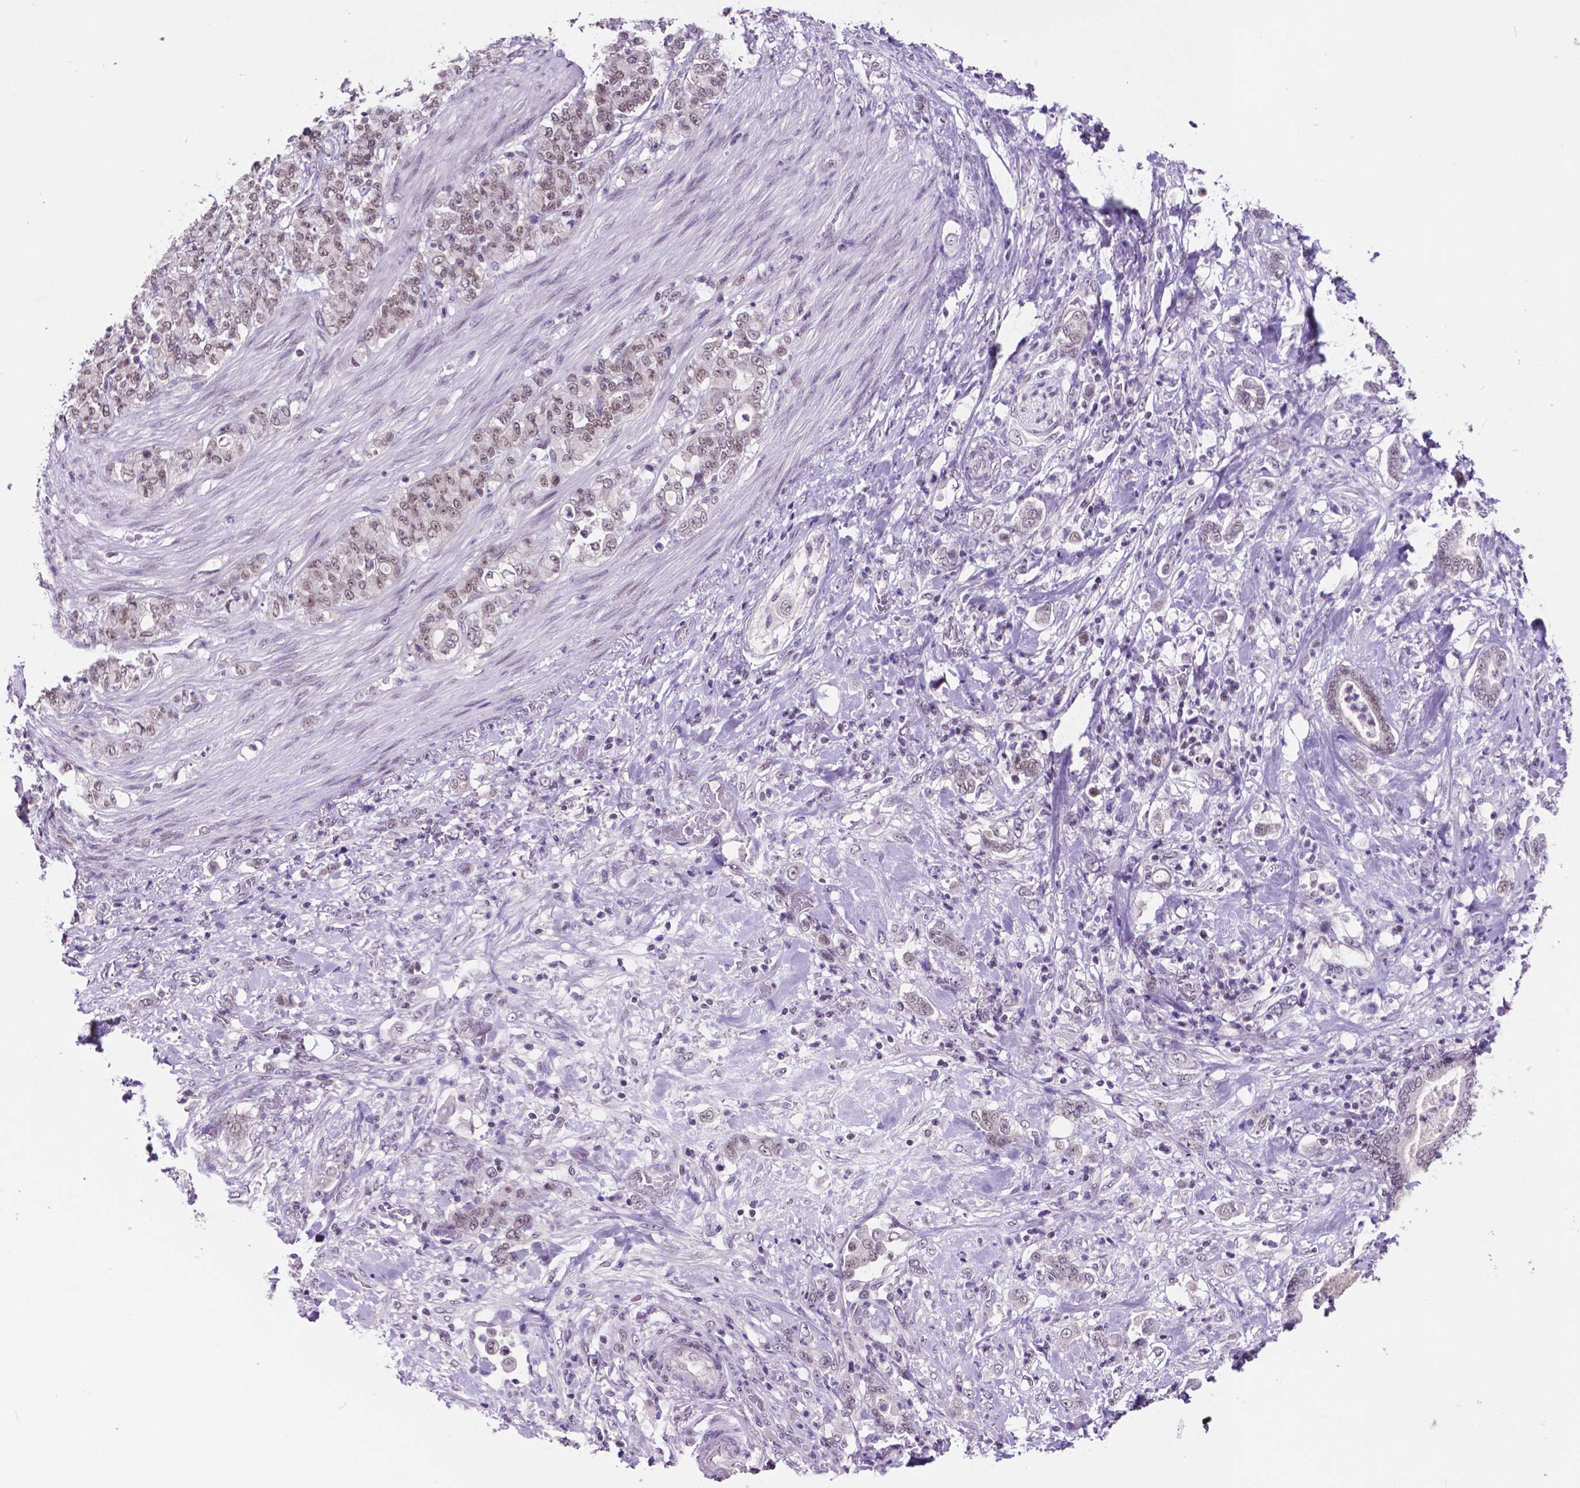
{"staining": {"intensity": "weak", "quantity": ">75%", "location": "nuclear"}, "tissue": "stomach cancer", "cell_type": "Tumor cells", "image_type": "cancer", "snomed": [{"axis": "morphology", "description": "Adenocarcinoma, NOS"}, {"axis": "topography", "description": "Stomach"}], "caption": "Stomach adenocarcinoma was stained to show a protein in brown. There is low levels of weak nuclear staining in approximately >75% of tumor cells.", "gene": "NCOR1", "patient": {"sex": "female", "age": 79}}